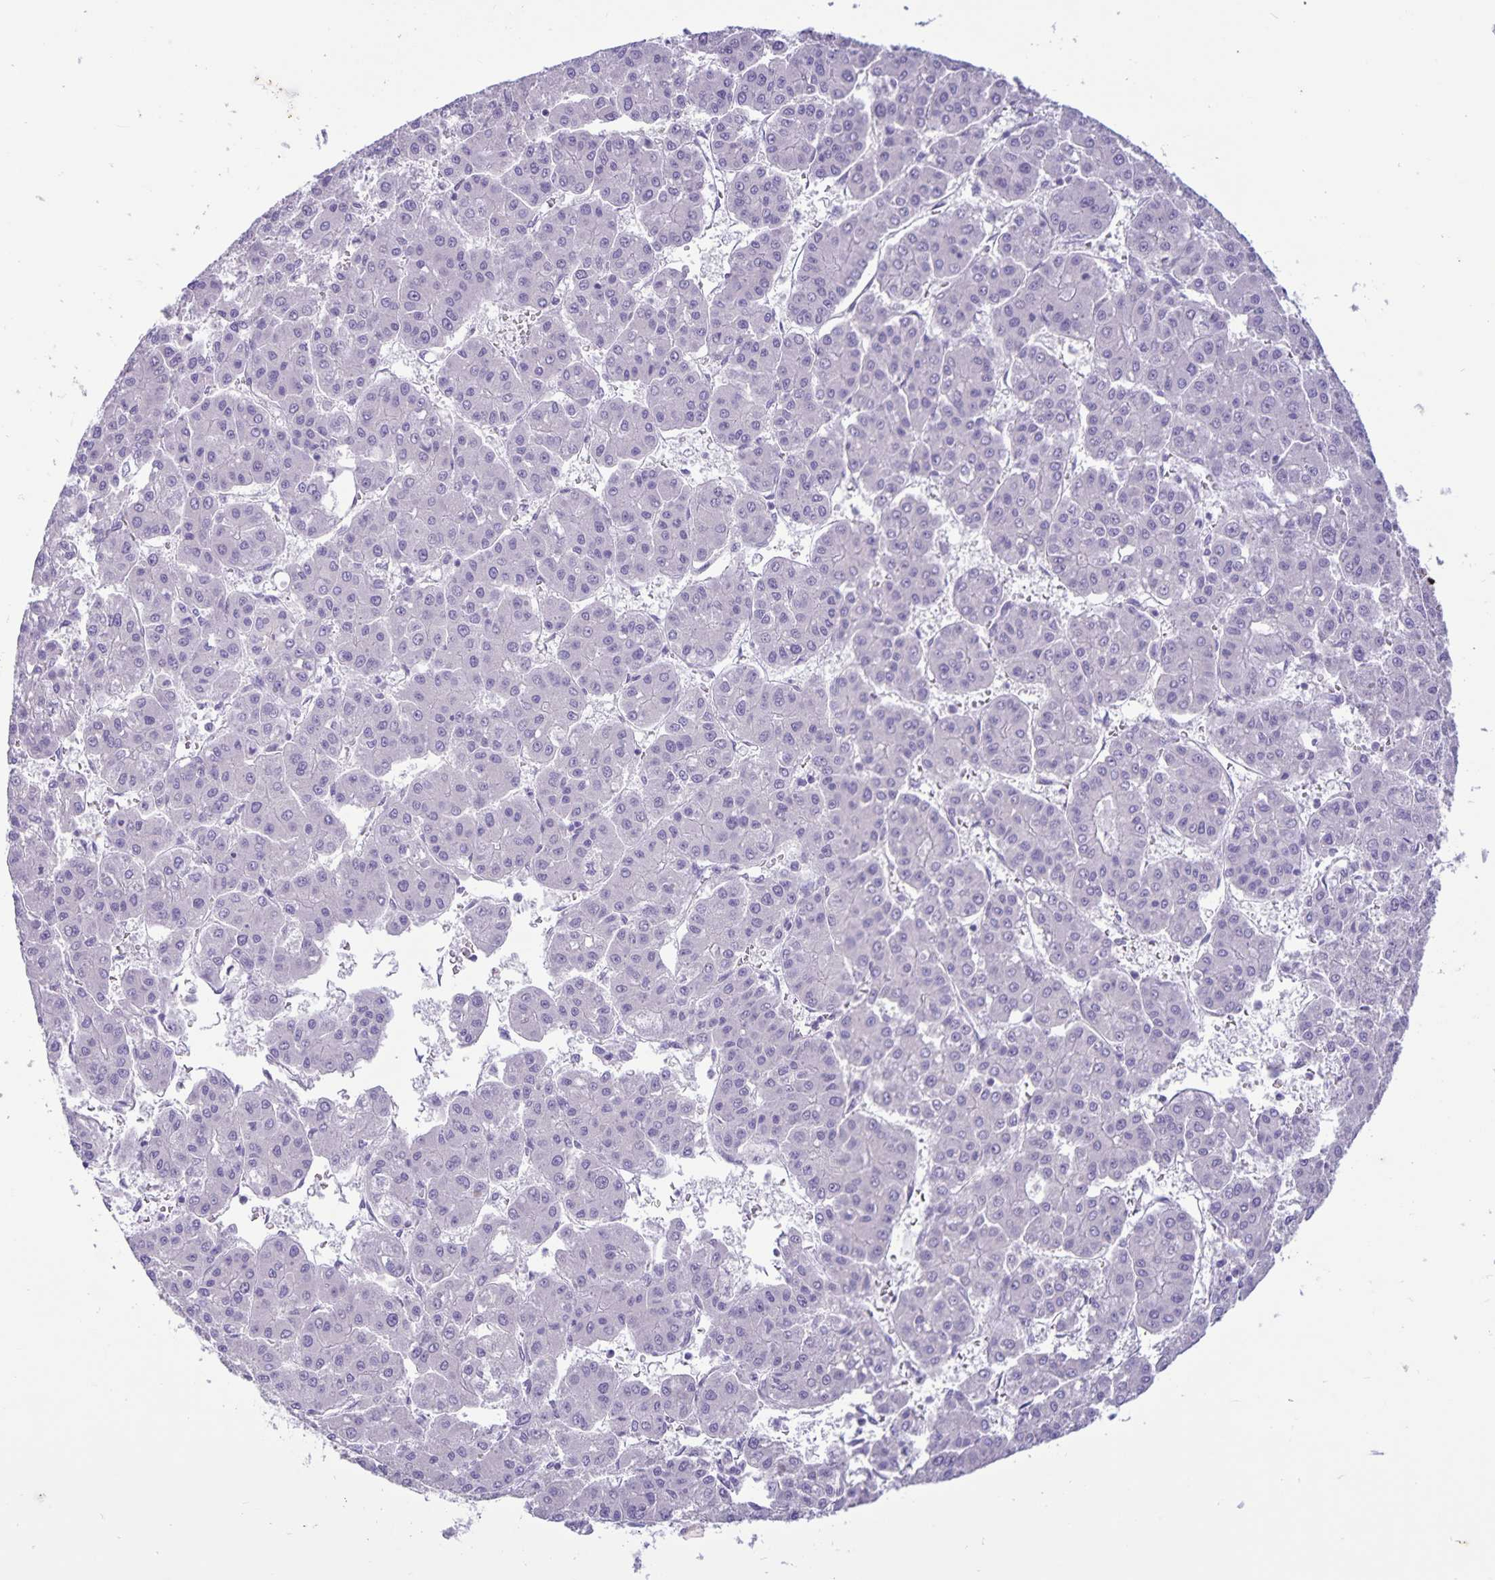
{"staining": {"intensity": "negative", "quantity": "none", "location": "none"}, "tissue": "liver cancer", "cell_type": "Tumor cells", "image_type": "cancer", "snomed": [{"axis": "morphology", "description": "Carcinoma, Hepatocellular, NOS"}, {"axis": "topography", "description": "Liver"}], "caption": "Immunohistochemical staining of liver cancer (hepatocellular carcinoma) reveals no significant positivity in tumor cells.", "gene": "IBTK", "patient": {"sex": "male", "age": 73}}